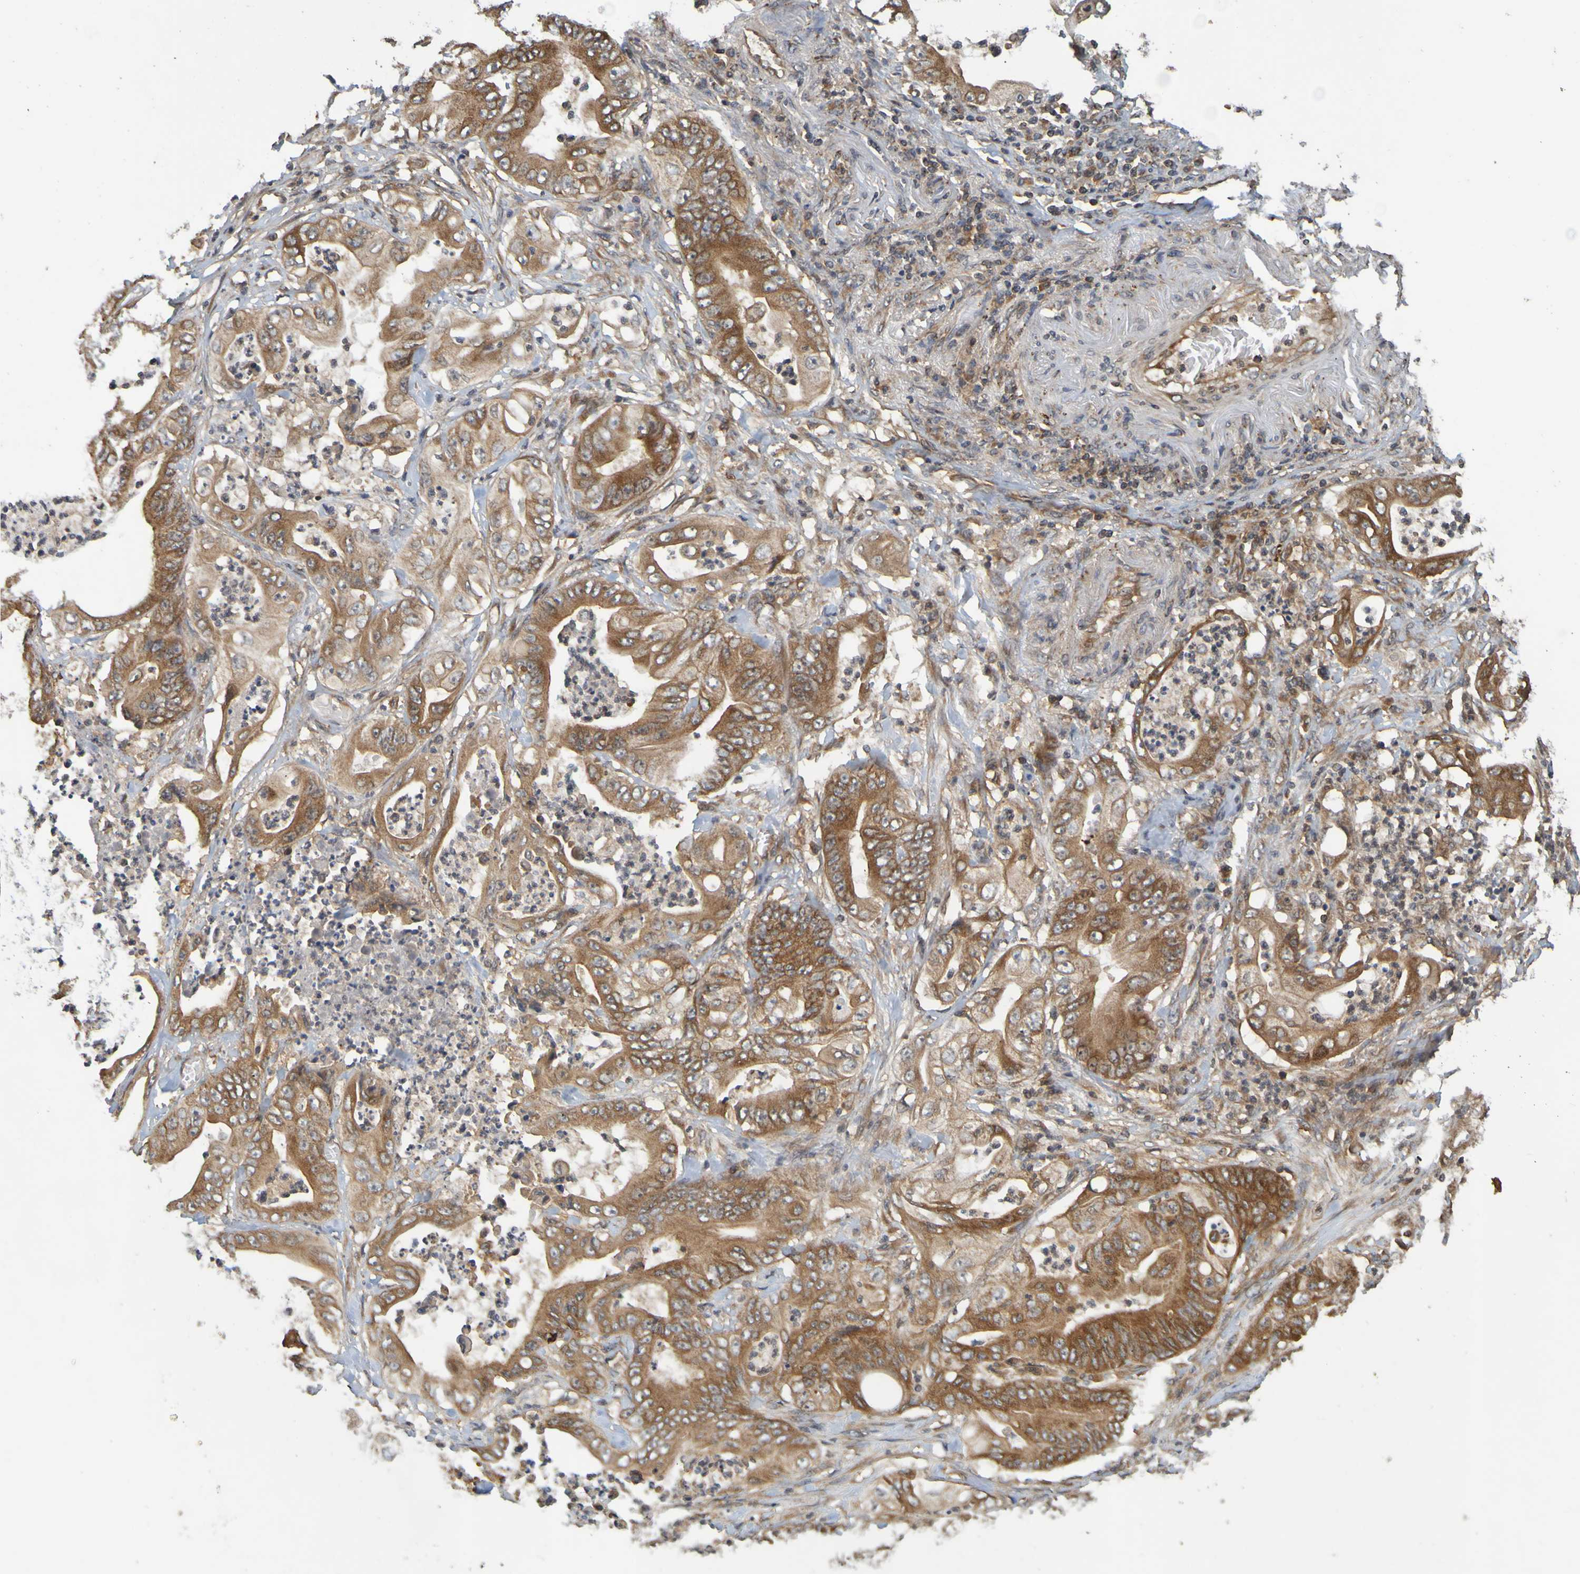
{"staining": {"intensity": "strong", "quantity": ">75%", "location": "cytoplasmic/membranous"}, "tissue": "stomach cancer", "cell_type": "Tumor cells", "image_type": "cancer", "snomed": [{"axis": "morphology", "description": "Adenocarcinoma, NOS"}, {"axis": "topography", "description": "Stomach"}], "caption": "Brown immunohistochemical staining in stomach cancer displays strong cytoplasmic/membranous expression in about >75% of tumor cells. The staining was performed using DAB (3,3'-diaminobenzidine) to visualize the protein expression in brown, while the nuclei were stained in blue with hematoxylin (Magnification: 20x).", "gene": "OCRL", "patient": {"sex": "female", "age": 73}}